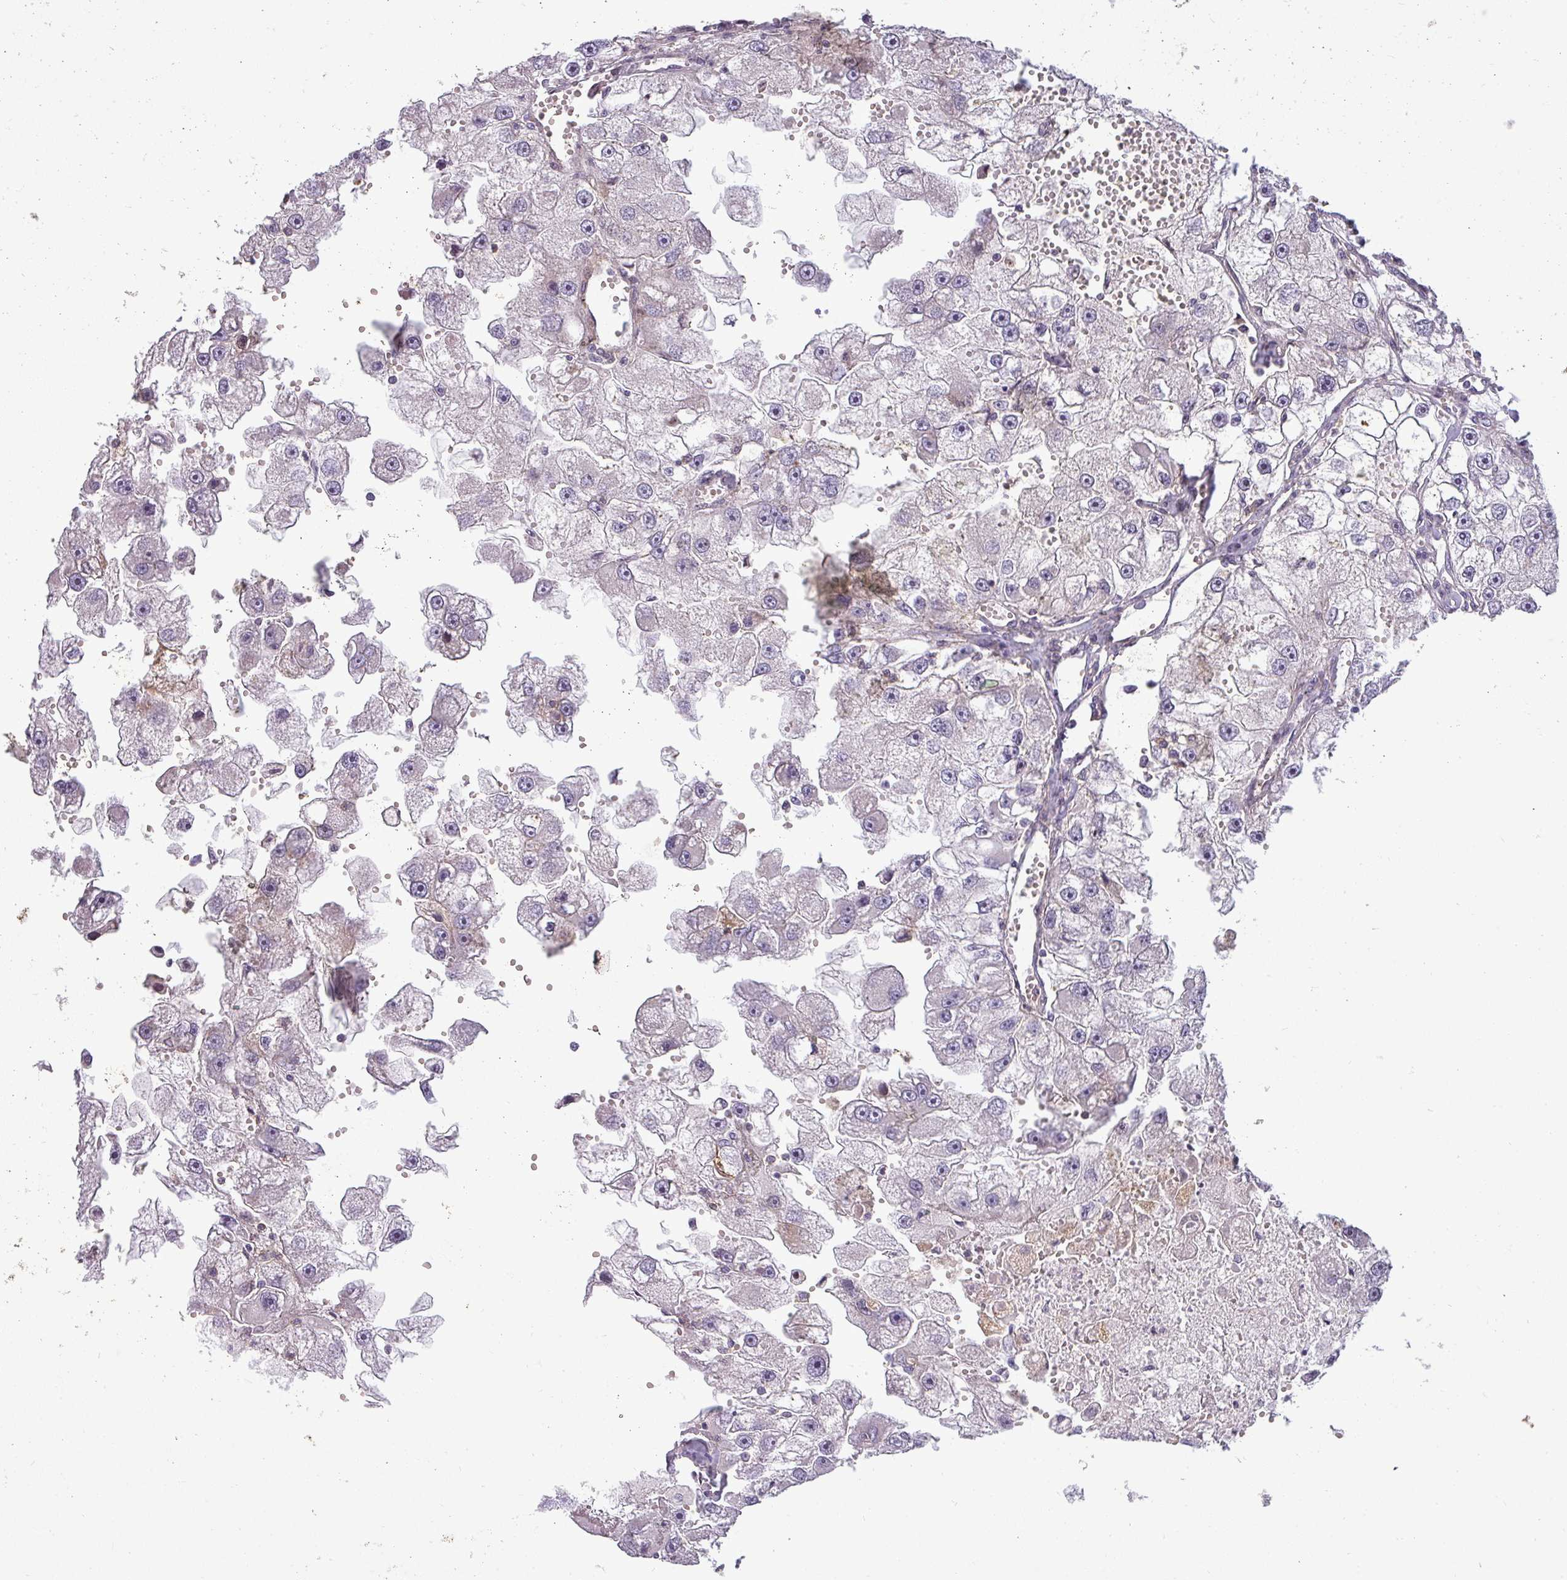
{"staining": {"intensity": "negative", "quantity": "none", "location": "none"}, "tissue": "renal cancer", "cell_type": "Tumor cells", "image_type": "cancer", "snomed": [{"axis": "morphology", "description": "Adenocarcinoma, NOS"}, {"axis": "topography", "description": "Kidney"}], "caption": "Renal adenocarcinoma was stained to show a protein in brown. There is no significant expression in tumor cells. The staining was performed using DAB (3,3'-diaminobenzidine) to visualize the protein expression in brown, while the nuclei were stained in blue with hematoxylin (Magnification: 20x).", "gene": "ZNF835", "patient": {"sex": "male", "age": 63}}